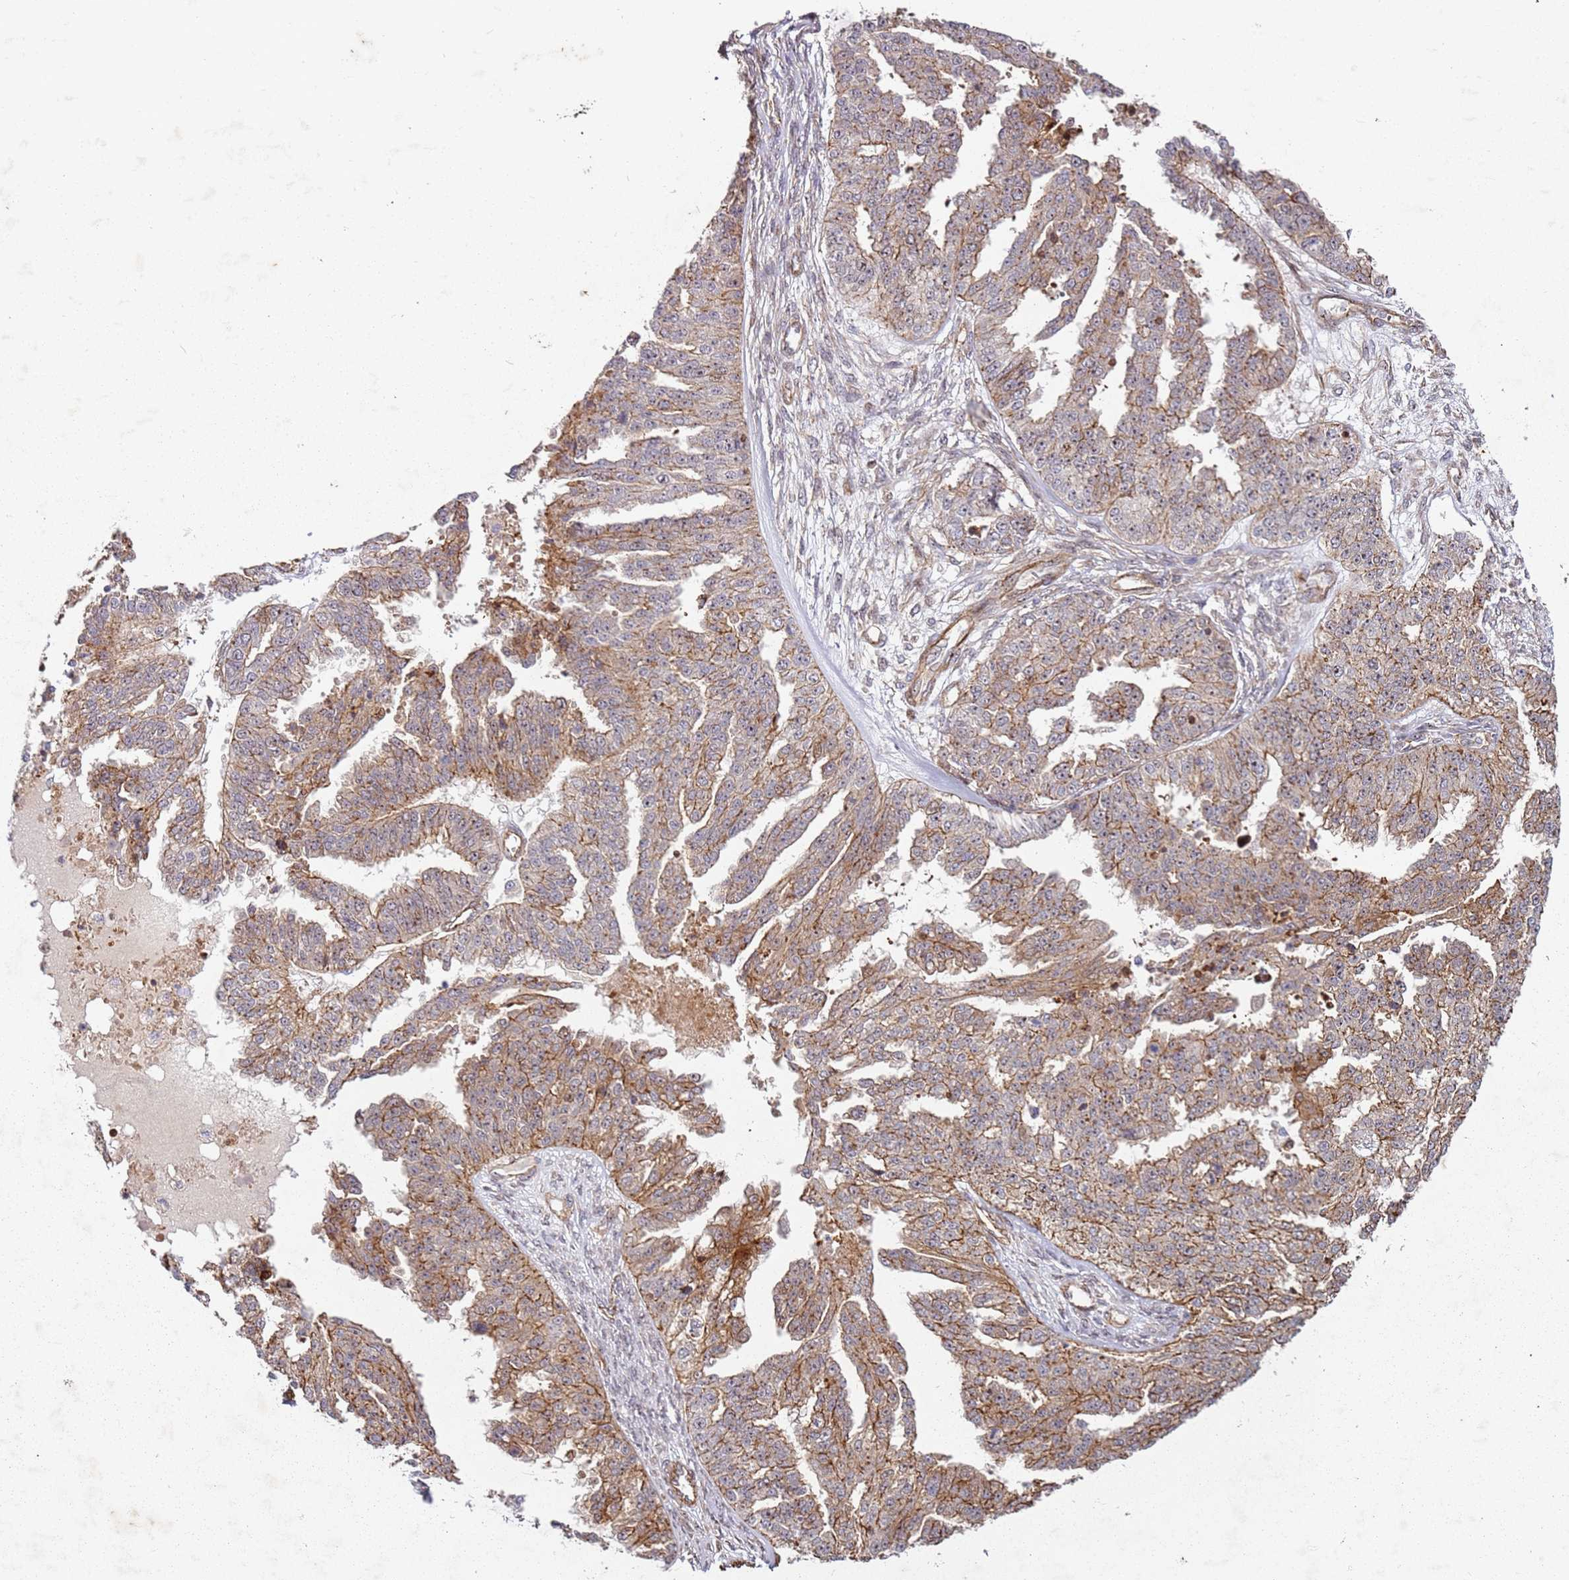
{"staining": {"intensity": "moderate", "quantity": ">75%", "location": "cytoplasmic/membranous"}, "tissue": "ovarian cancer", "cell_type": "Tumor cells", "image_type": "cancer", "snomed": [{"axis": "morphology", "description": "Cystadenocarcinoma, serous, NOS"}, {"axis": "topography", "description": "Ovary"}], "caption": "Human ovarian serous cystadenocarcinoma stained with a brown dye reveals moderate cytoplasmic/membranous positive positivity in about >75% of tumor cells.", "gene": "C2CD4B", "patient": {"sex": "female", "age": 58}}